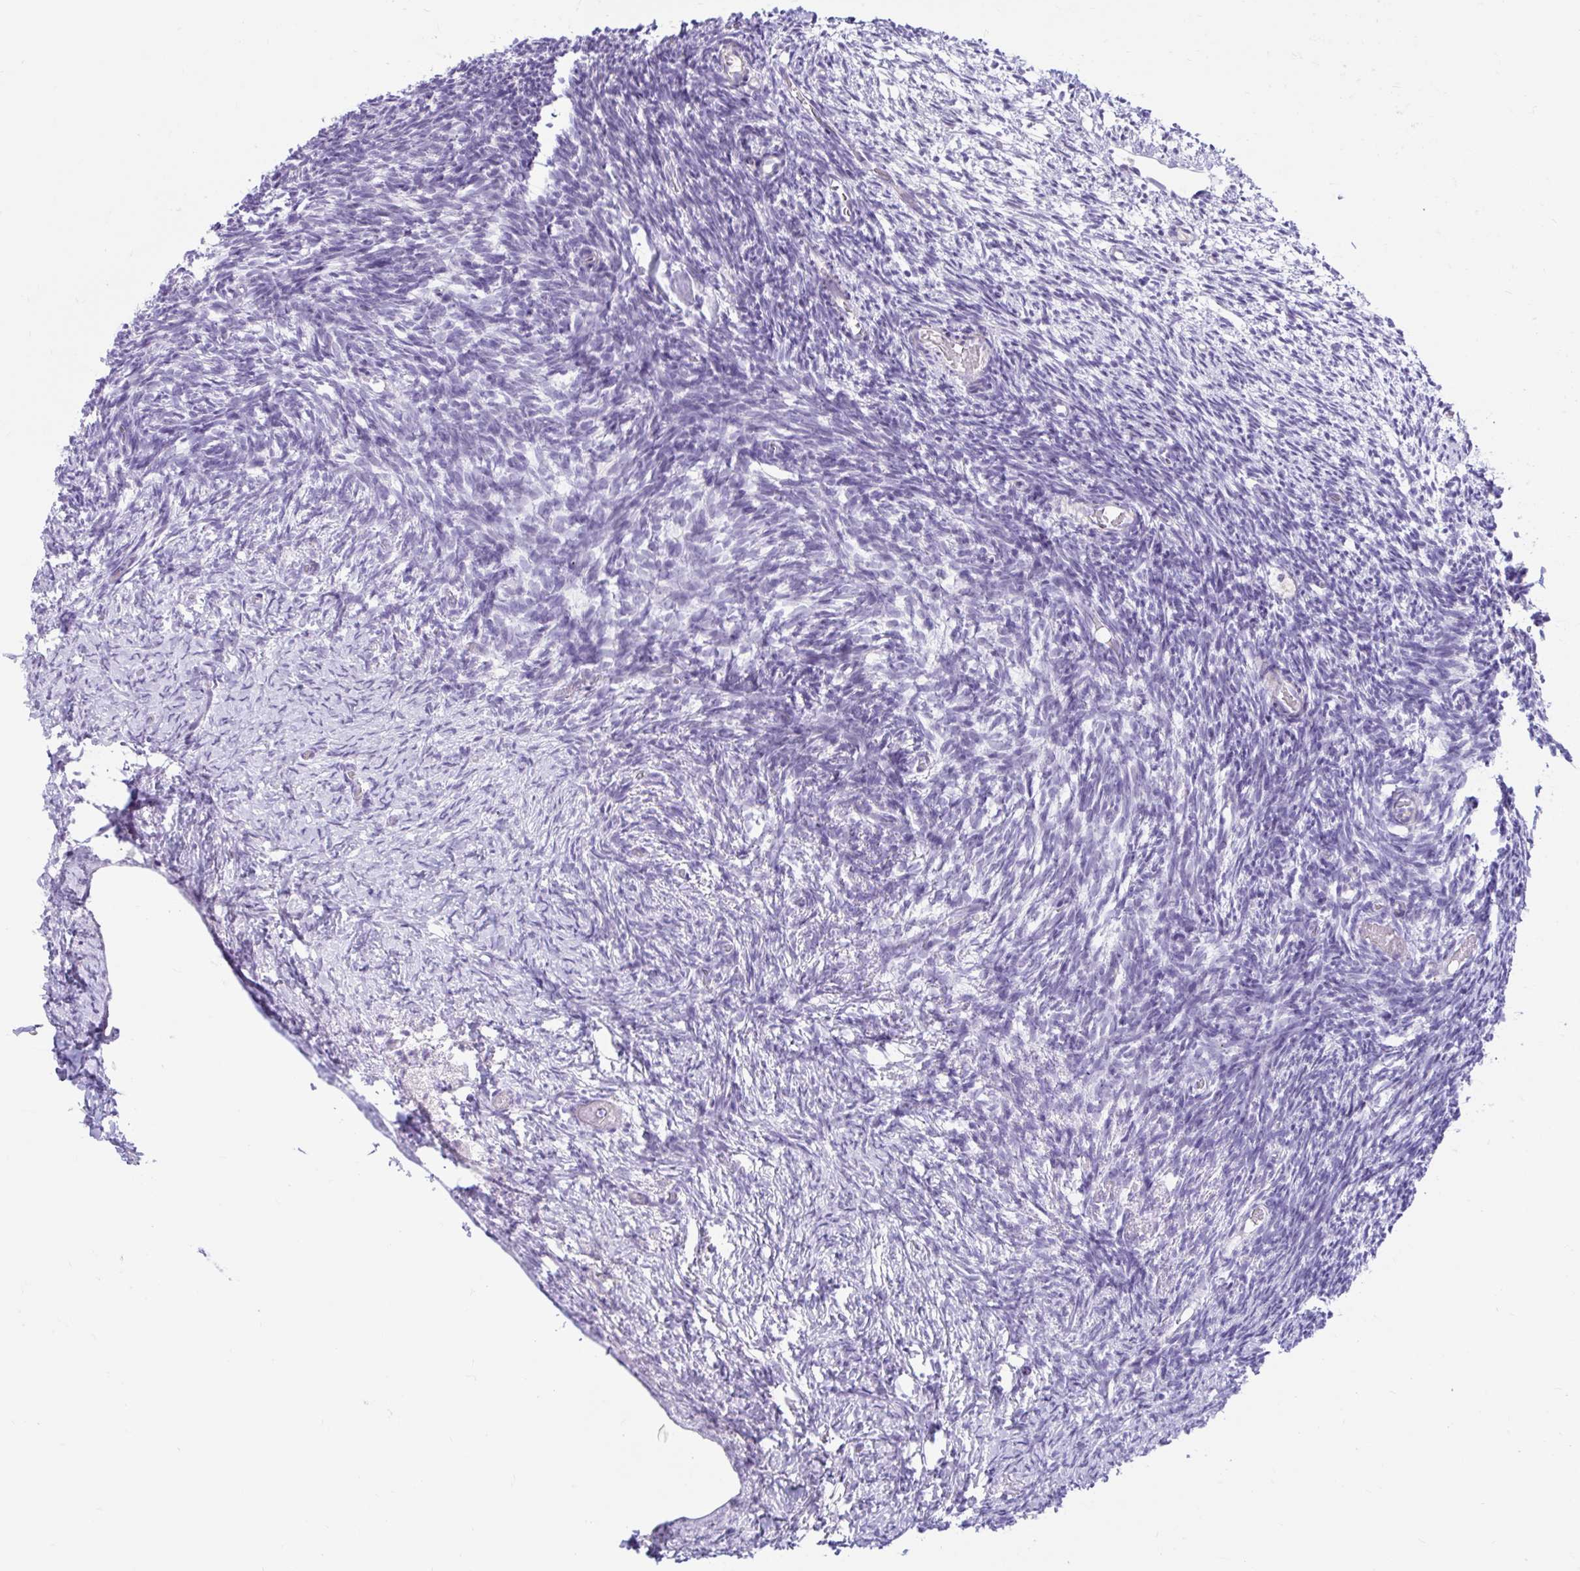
{"staining": {"intensity": "negative", "quantity": "none", "location": "none"}, "tissue": "ovary", "cell_type": "Follicle cells", "image_type": "normal", "snomed": [{"axis": "morphology", "description": "Normal tissue, NOS"}, {"axis": "topography", "description": "Ovary"}], "caption": "Follicle cells show no significant protein positivity in normal ovary.", "gene": "NHLH2", "patient": {"sex": "female", "age": 39}}